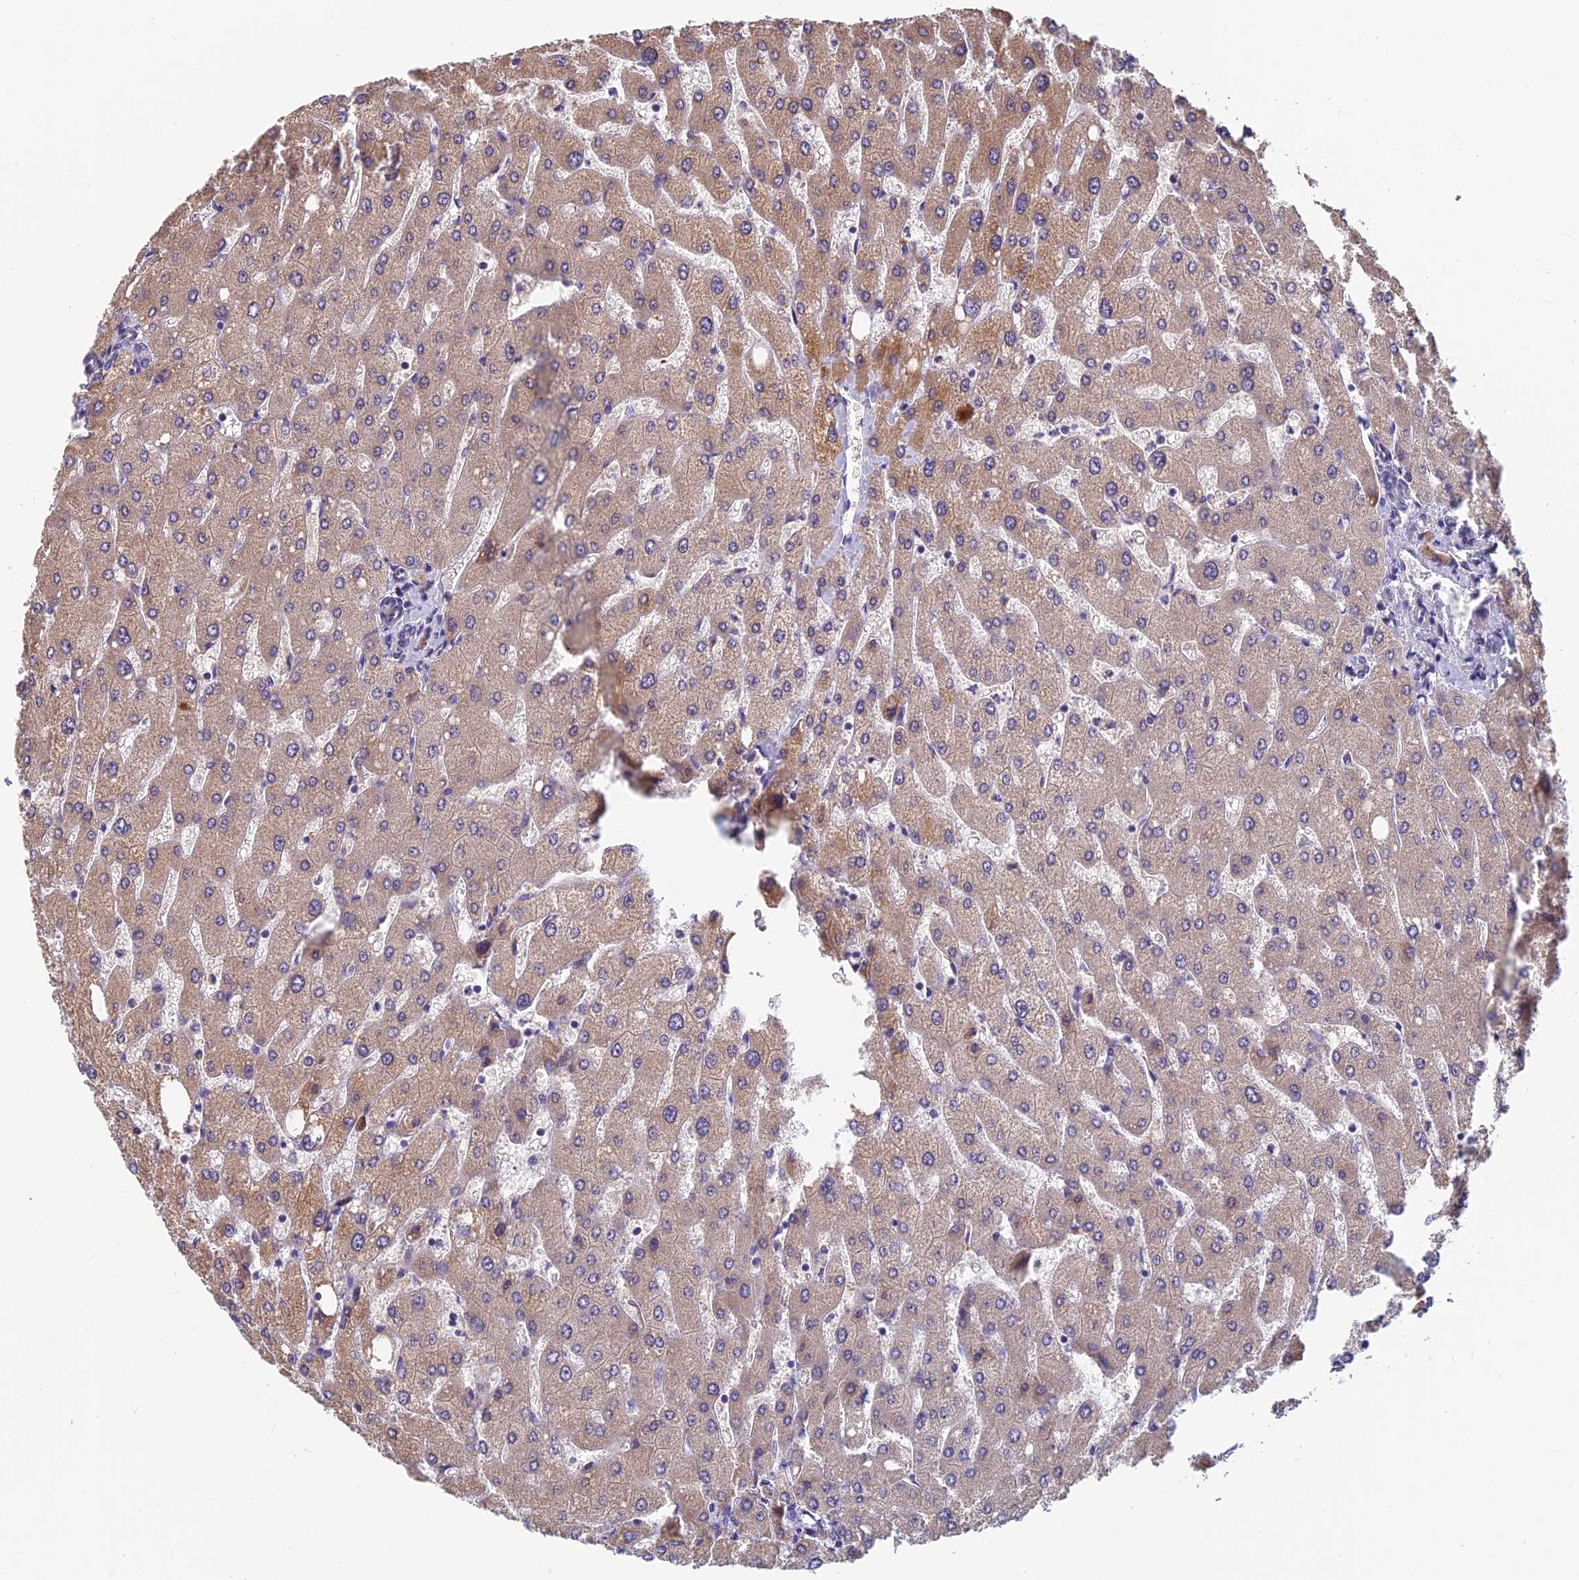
{"staining": {"intensity": "negative", "quantity": "none", "location": "none"}, "tissue": "liver", "cell_type": "Cholangiocytes", "image_type": "normal", "snomed": [{"axis": "morphology", "description": "Normal tissue, NOS"}, {"axis": "topography", "description": "Liver"}], "caption": "The image demonstrates no significant expression in cholangiocytes of liver.", "gene": "HECA", "patient": {"sex": "male", "age": 55}}